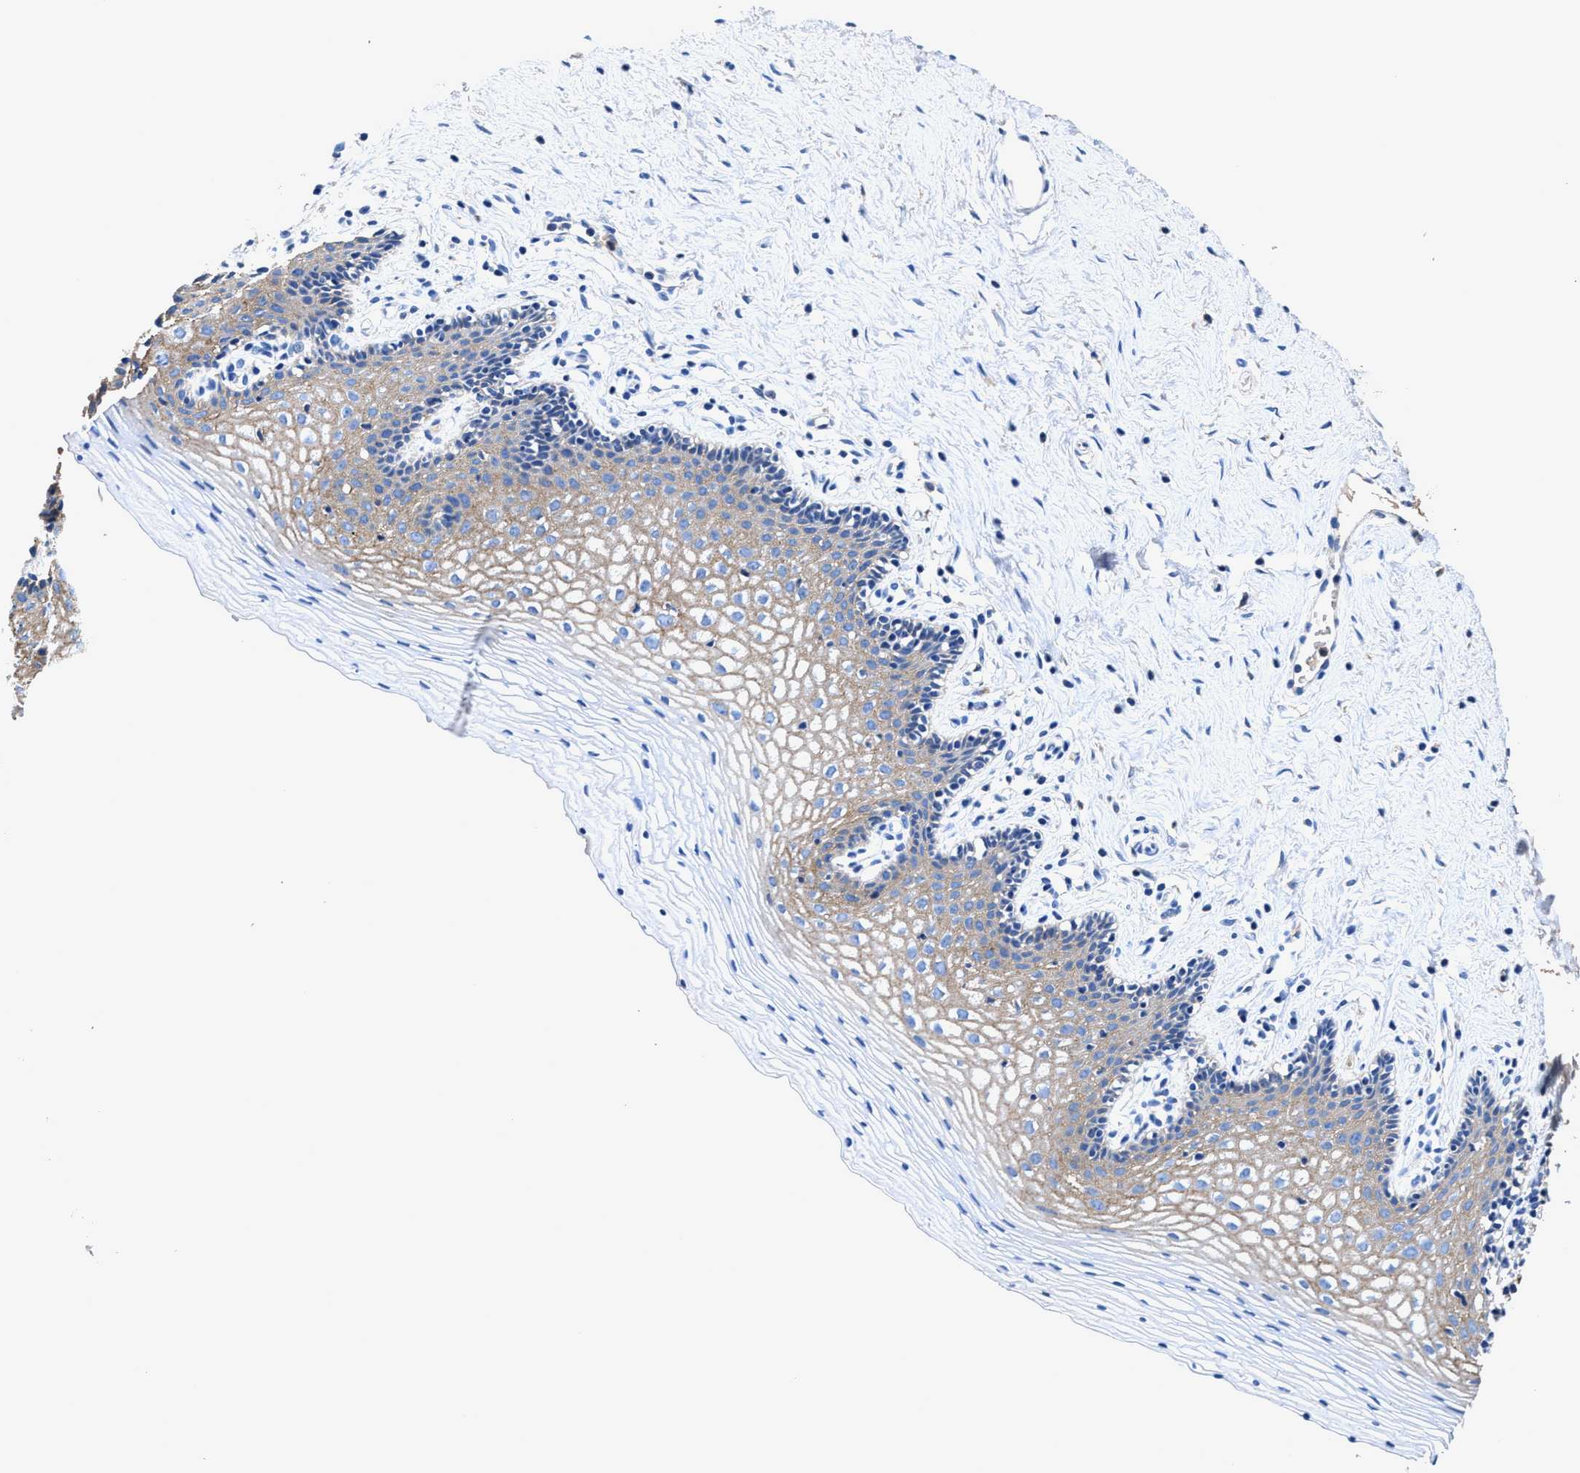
{"staining": {"intensity": "weak", "quantity": "25%-75%", "location": "cytoplasmic/membranous"}, "tissue": "vagina", "cell_type": "Squamous epithelial cells", "image_type": "normal", "snomed": [{"axis": "morphology", "description": "Normal tissue, NOS"}, {"axis": "topography", "description": "Vagina"}], "caption": "Protein analysis of unremarkable vagina demonstrates weak cytoplasmic/membranous positivity in approximately 25%-75% of squamous epithelial cells.", "gene": "UBR4", "patient": {"sex": "female", "age": 32}}